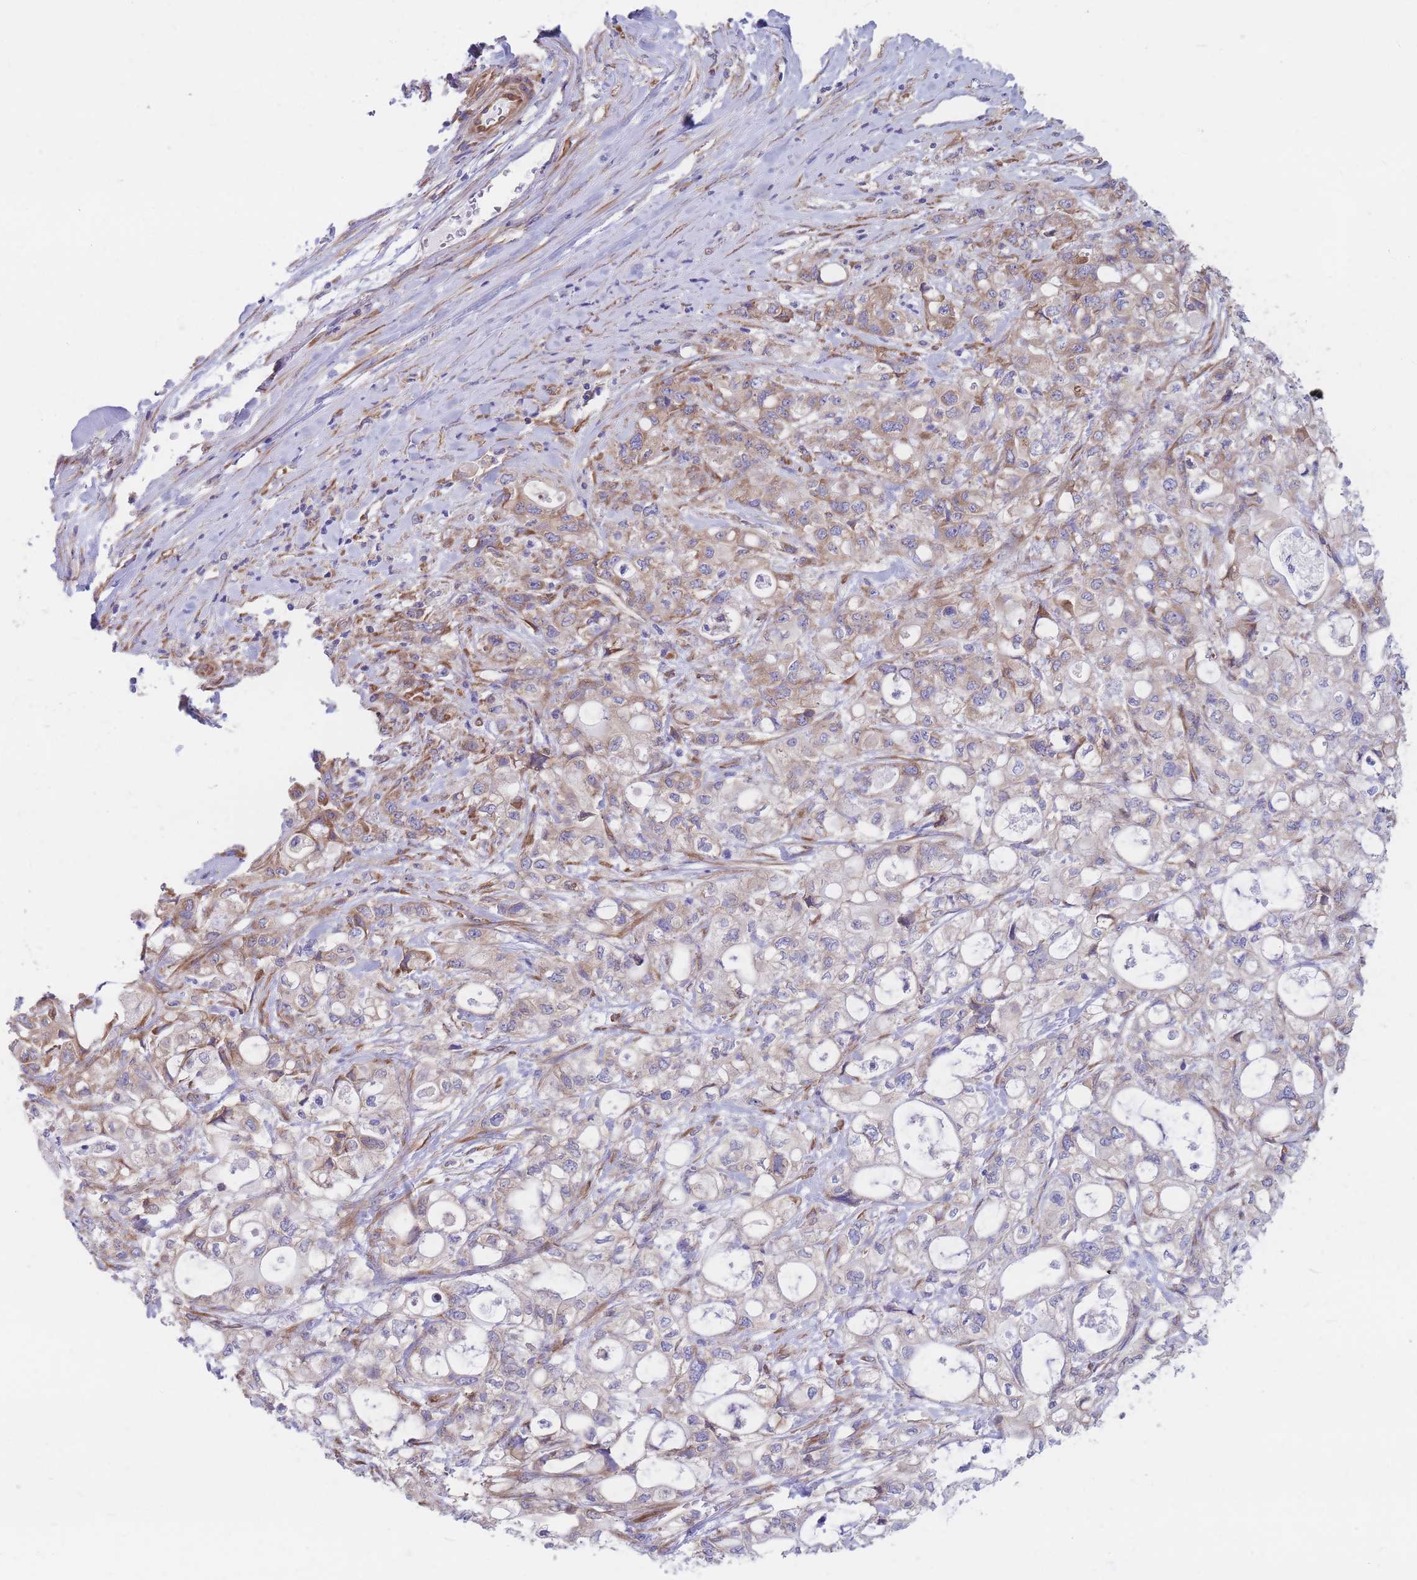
{"staining": {"intensity": "weak", "quantity": "25%-75%", "location": "cytoplasmic/membranous"}, "tissue": "pancreatic cancer", "cell_type": "Tumor cells", "image_type": "cancer", "snomed": [{"axis": "morphology", "description": "Adenocarcinoma, NOS"}, {"axis": "topography", "description": "Pancreas"}], "caption": "A micrograph of human pancreatic adenocarcinoma stained for a protein exhibits weak cytoplasmic/membranous brown staining in tumor cells.", "gene": "RPL8", "patient": {"sex": "male", "age": 79}}